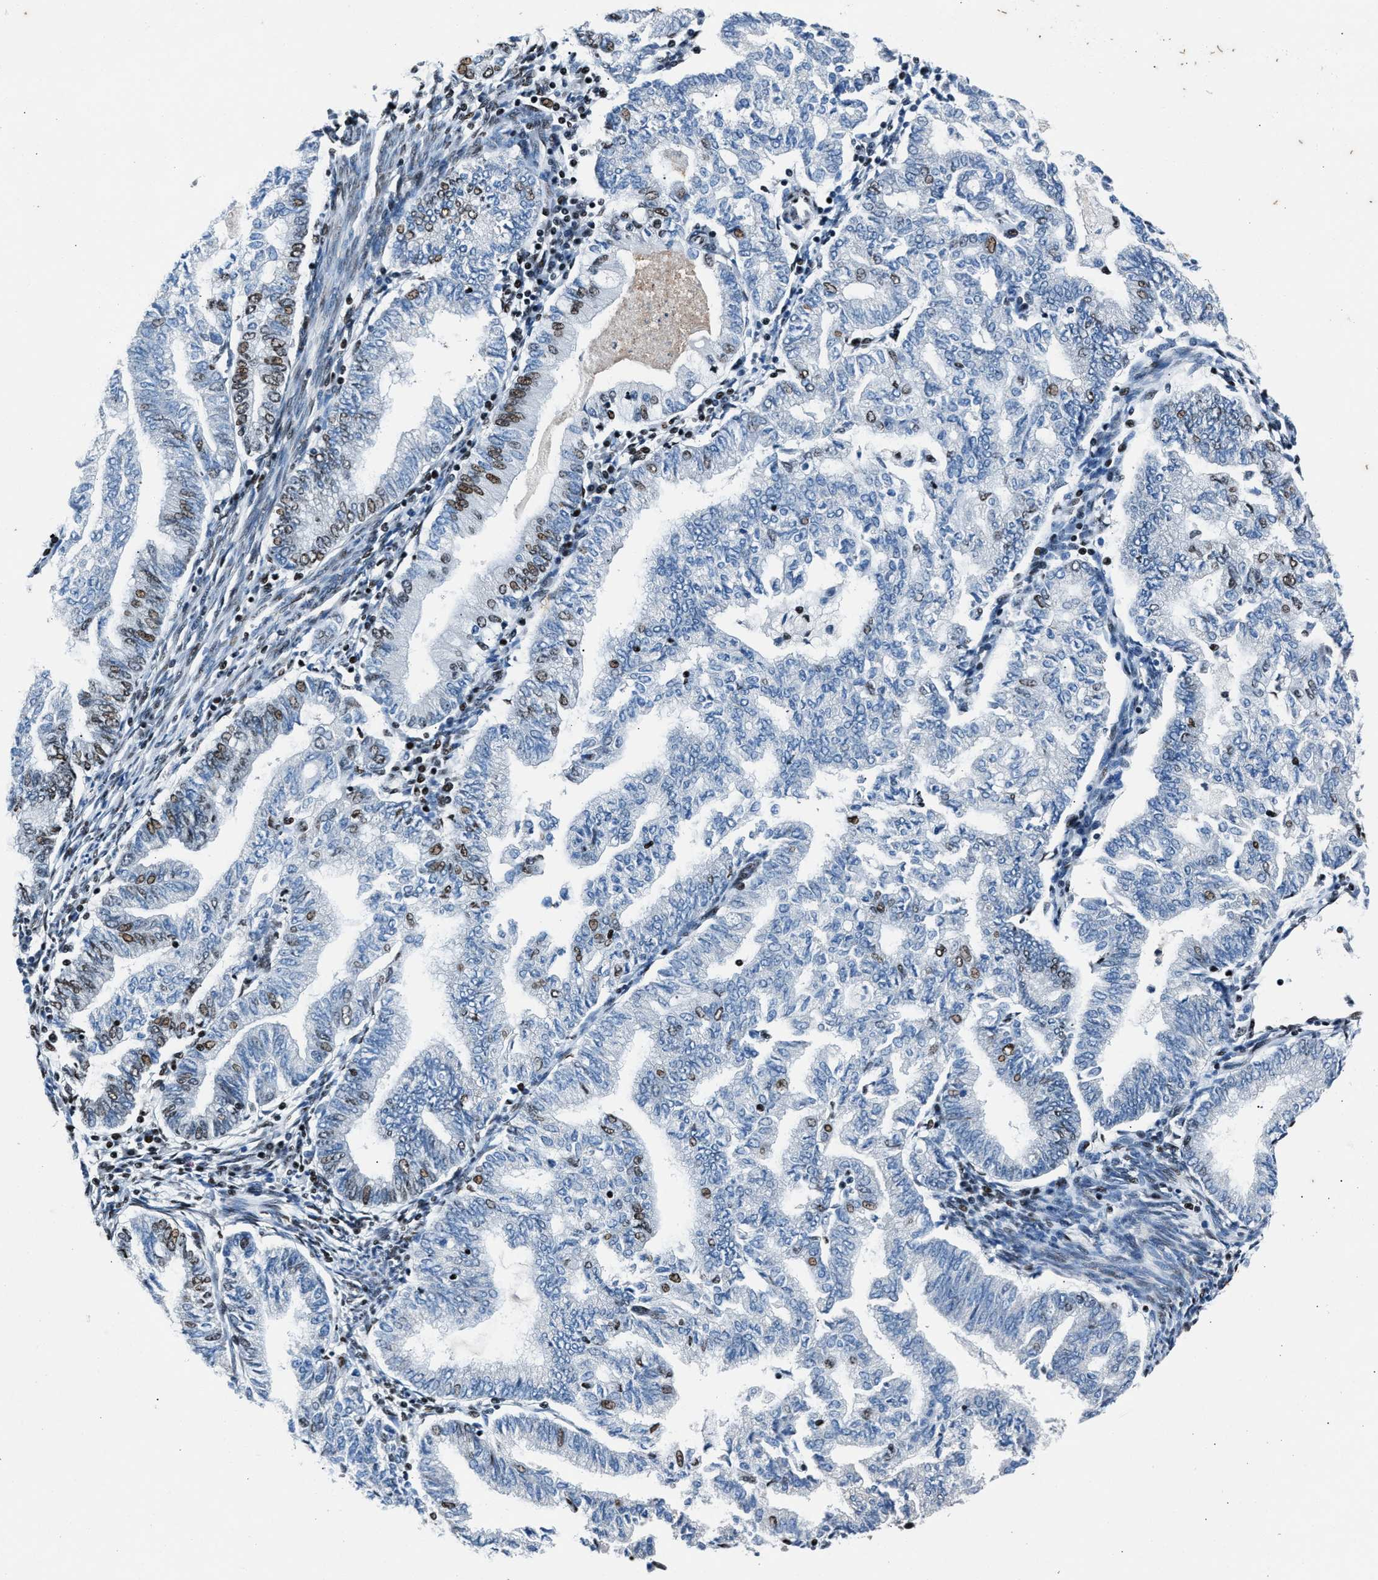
{"staining": {"intensity": "moderate", "quantity": "25%-75%", "location": "nuclear"}, "tissue": "endometrial cancer", "cell_type": "Tumor cells", "image_type": "cancer", "snomed": [{"axis": "morphology", "description": "Polyp, NOS"}, {"axis": "morphology", "description": "Adenocarcinoma, NOS"}, {"axis": "morphology", "description": "Adenoma, NOS"}, {"axis": "topography", "description": "Endometrium"}], "caption": "A high-resolution image shows IHC staining of endometrial cancer, which demonstrates moderate nuclear expression in about 25%-75% of tumor cells. (Brightfield microscopy of DAB IHC at high magnification).", "gene": "PRRC2B", "patient": {"sex": "female", "age": 79}}